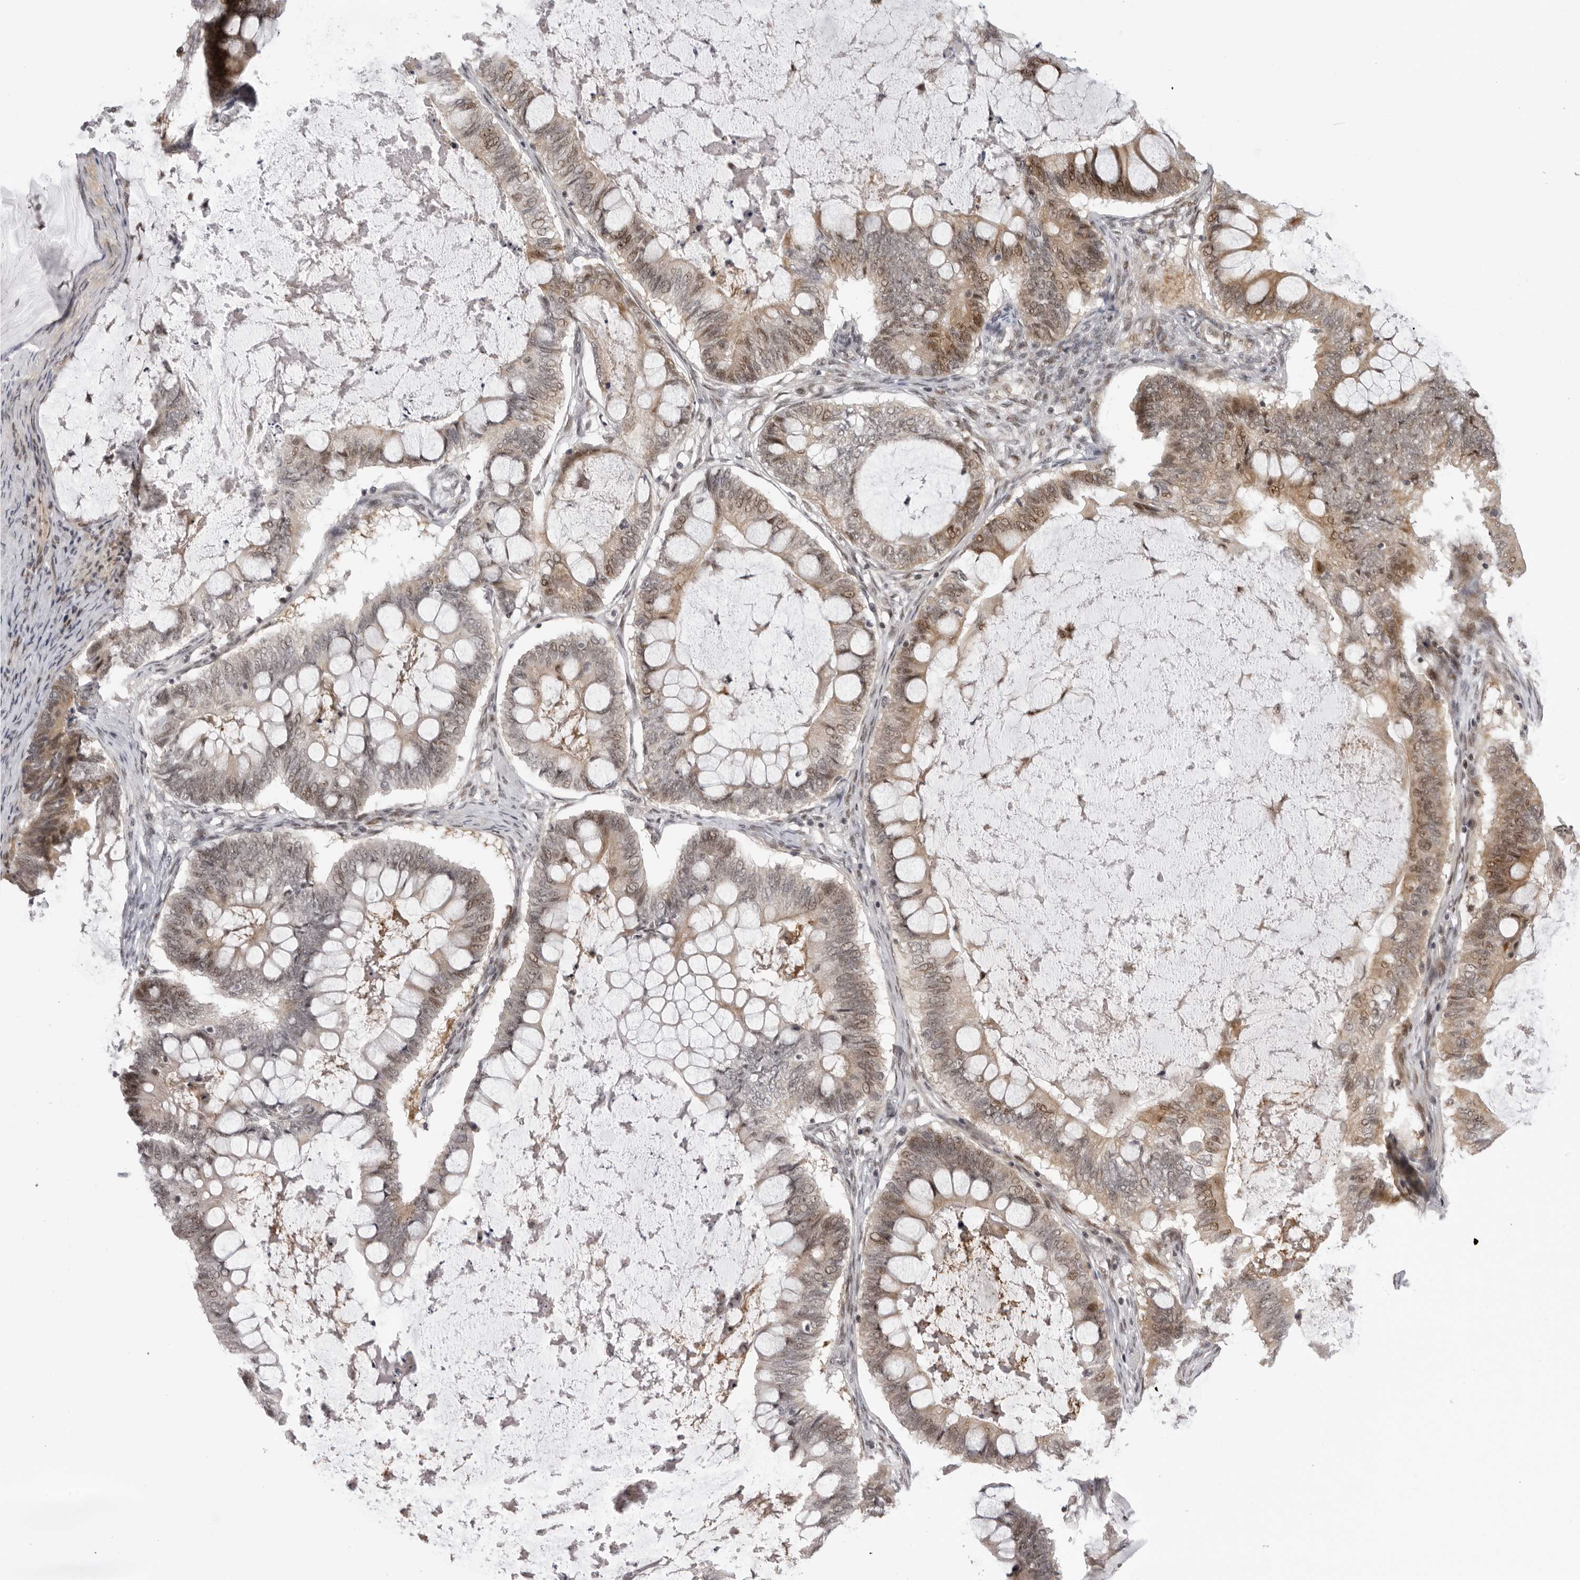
{"staining": {"intensity": "moderate", "quantity": ">75%", "location": "cytoplasmic/membranous,nuclear"}, "tissue": "ovarian cancer", "cell_type": "Tumor cells", "image_type": "cancer", "snomed": [{"axis": "morphology", "description": "Cystadenocarcinoma, mucinous, NOS"}, {"axis": "topography", "description": "Ovary"}], "caption": "About >75% of tumor cells in ovarian mucinous cystadenocarcinoma exhibit moderate cytoplasmic/membranous and nuclear protein expression as visualized by brown immunohistochemical staining.", "gene": "ALPK2", "patient": {"sex": "female", "age": 61}}